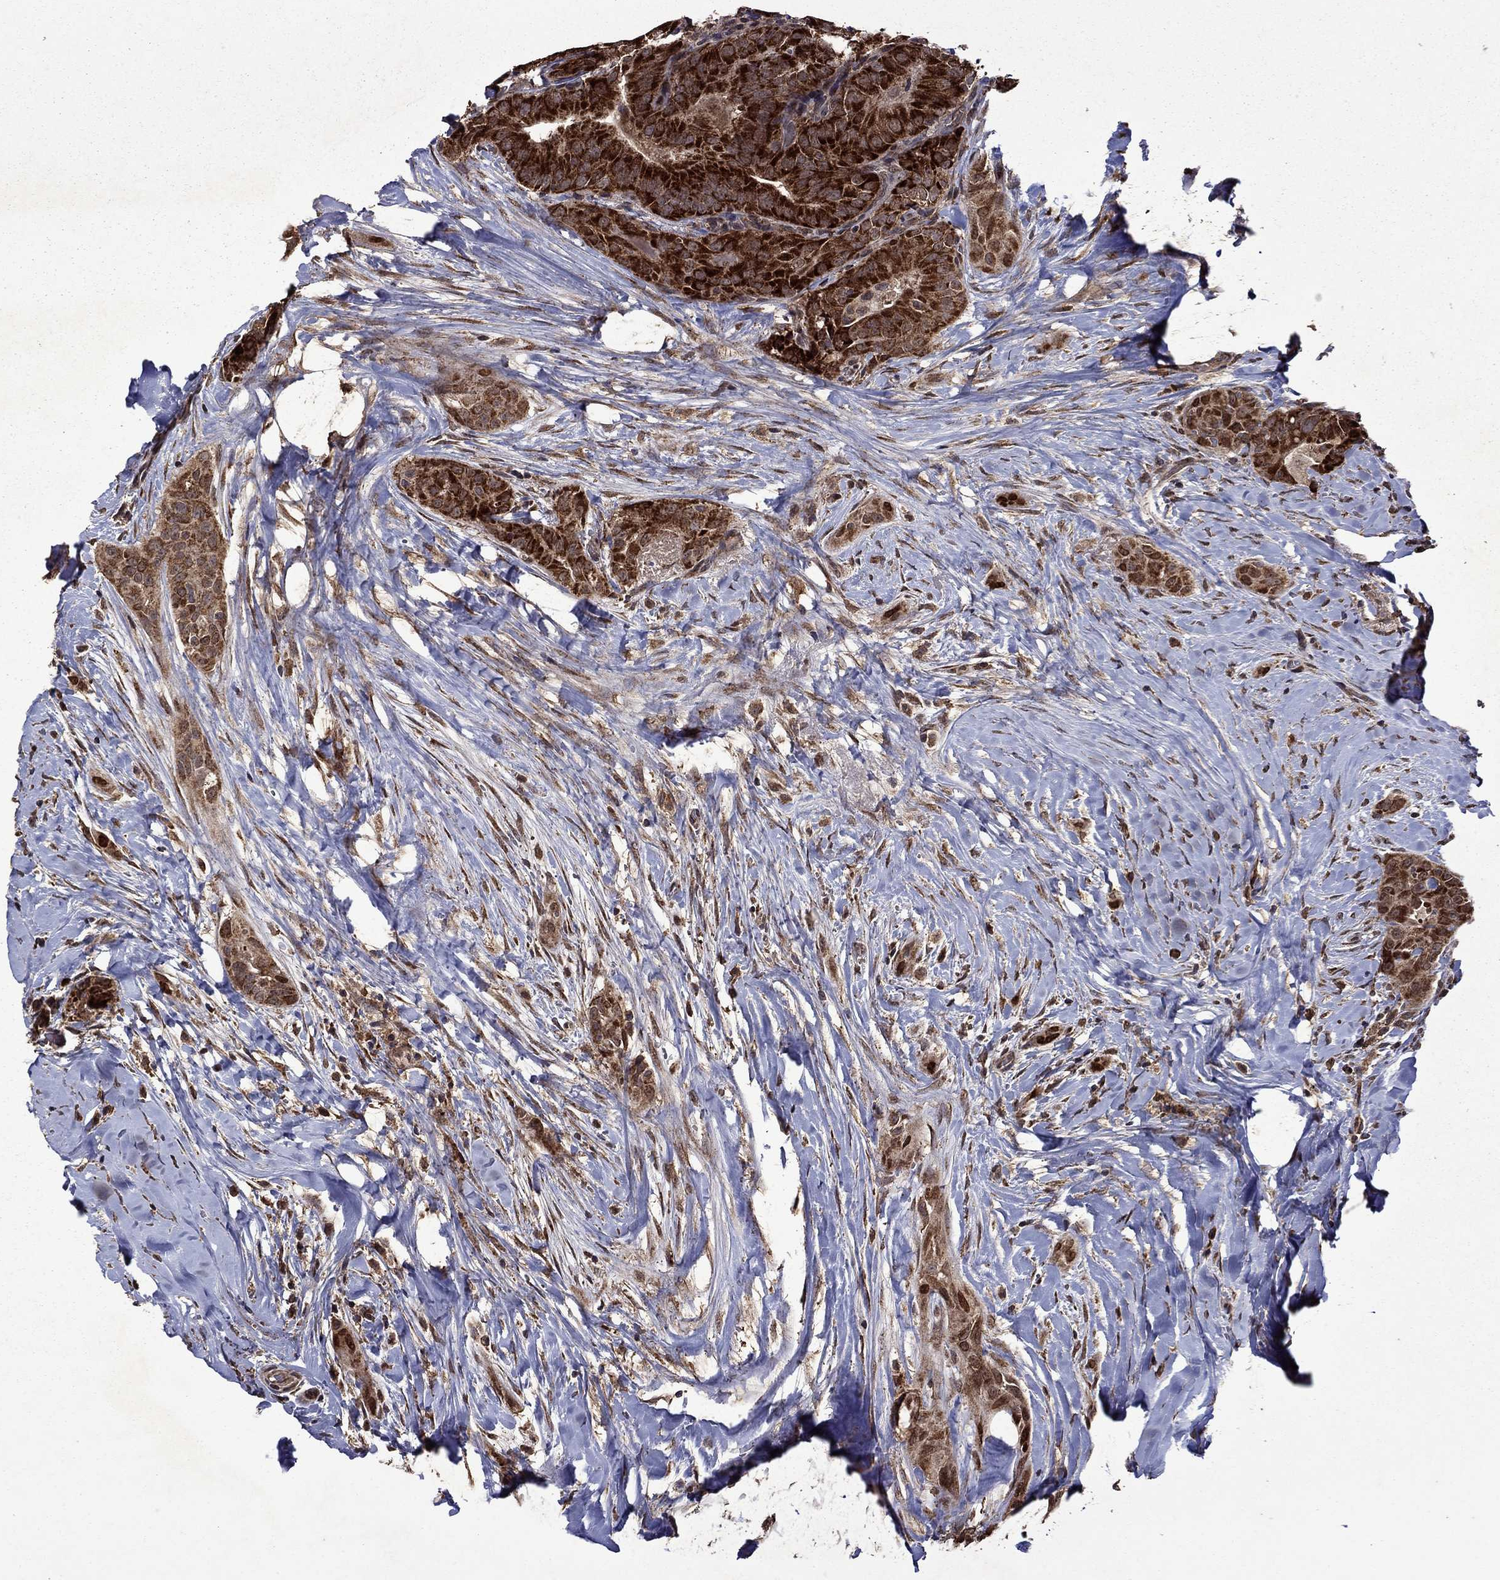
{"staining": {"intensity": "strong", "quantity": ">75%", "location": "cytoplasmic/membranous"}, "tissue": "thyroid cancer", "cell_type": "Tumor cells", "image_type": "cancer", "snomed": [{"axis": "morphology", "description": "Papillary adenocarcinoma, NOS"}, {"axis": "topography", "description": "Thyroid gland"}], "caption": "A photomicrograph showing strong cytoplasmic/membranous positivity in about >75% of tumor cells in thyroid papillary adenocarcinoma, as visualized by brown immunohistochemical staining.", "gene": "ITM2B", "patient": {"sex": "male", "age": 61}}